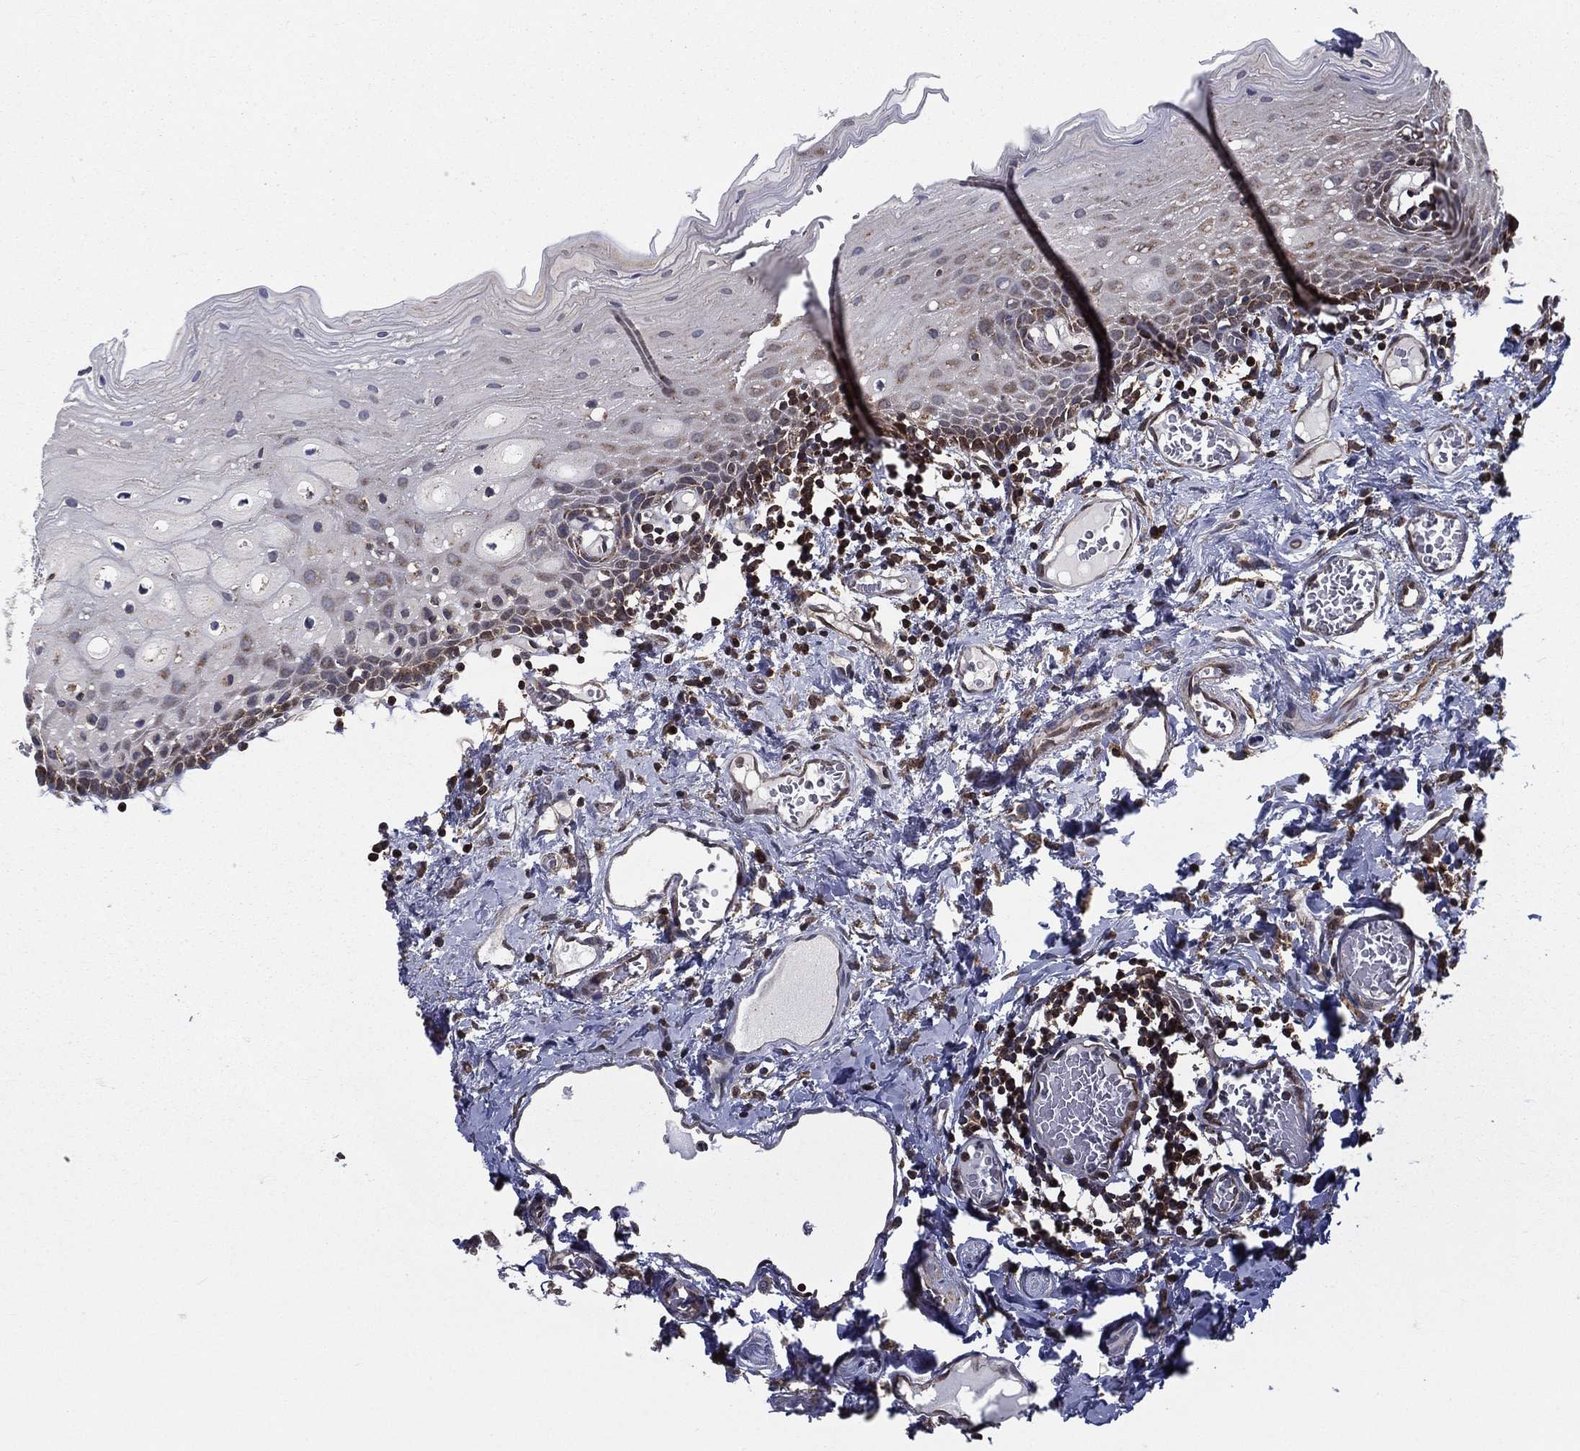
{"staining": {"intensity": "moderate", "quantity": "<25%", "location": "cytoplasmic/membranous"}, "tissue": "oral mucosa", "cell_type": "Squamous epithelial cells", "image_type": "normal", "snomed": [{"axis": "morphology", "description": "Normal tissue, NOS"}, {"axis": "morphology", "description": "Squamous cell carcinoma, NOS"}, {"axis": "topography", "description": "Oral tissue"}, {"axis": "topography", "description": "Head-Neck"}], "caption": "This image exhibits immunohistochemistry (IHC) staining of normal oral mucosa, with low moderate cytoplasmic/membranous expression in approximately <25% of squamous epithelial cells.", "gene": "ENSG00000288684", "patient": {"sex": "female", "age": 70}}